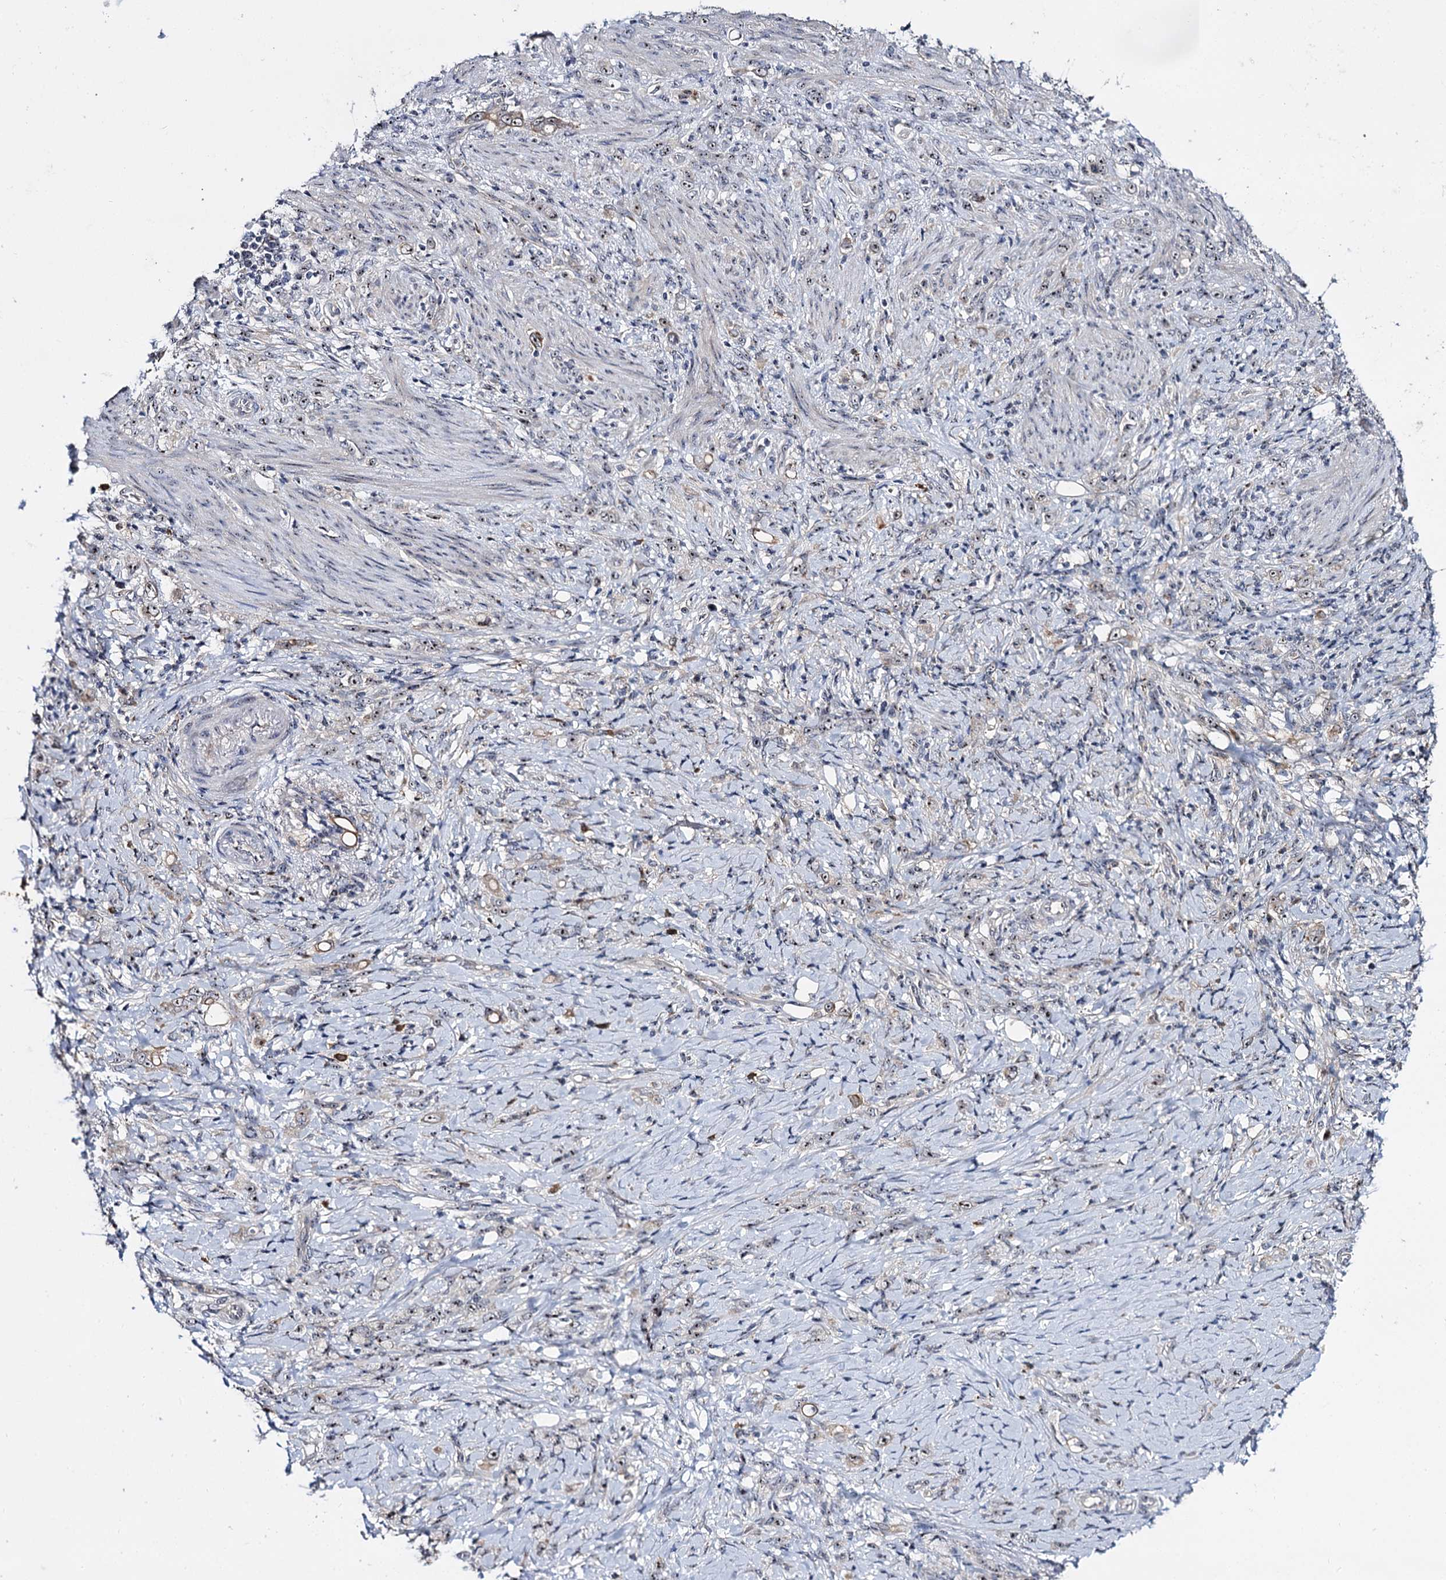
{"staining": {"intensity": "weak", "quantity": "<25%", "location": "nuclear"}, "tissue": "stomach cancer", "cell_type": "Tumor cells", "image_type": "cancer", "snomed": [{"axis": "morphology", "description": "Adenocarcinoma, NOS"}, {"axis": "topography", "description": "Stomach"}], "caption": "Tumor cells show no significant protein staining in stomach adenocarcinoma. The staining was performed using DAB to visualize the protein expression in brown, while the nuclei were stained in blue with hematoxylin (Magnification: 20x).", "gene": "SUPT20H", "patient": {"sex": "female", "age": 79}}